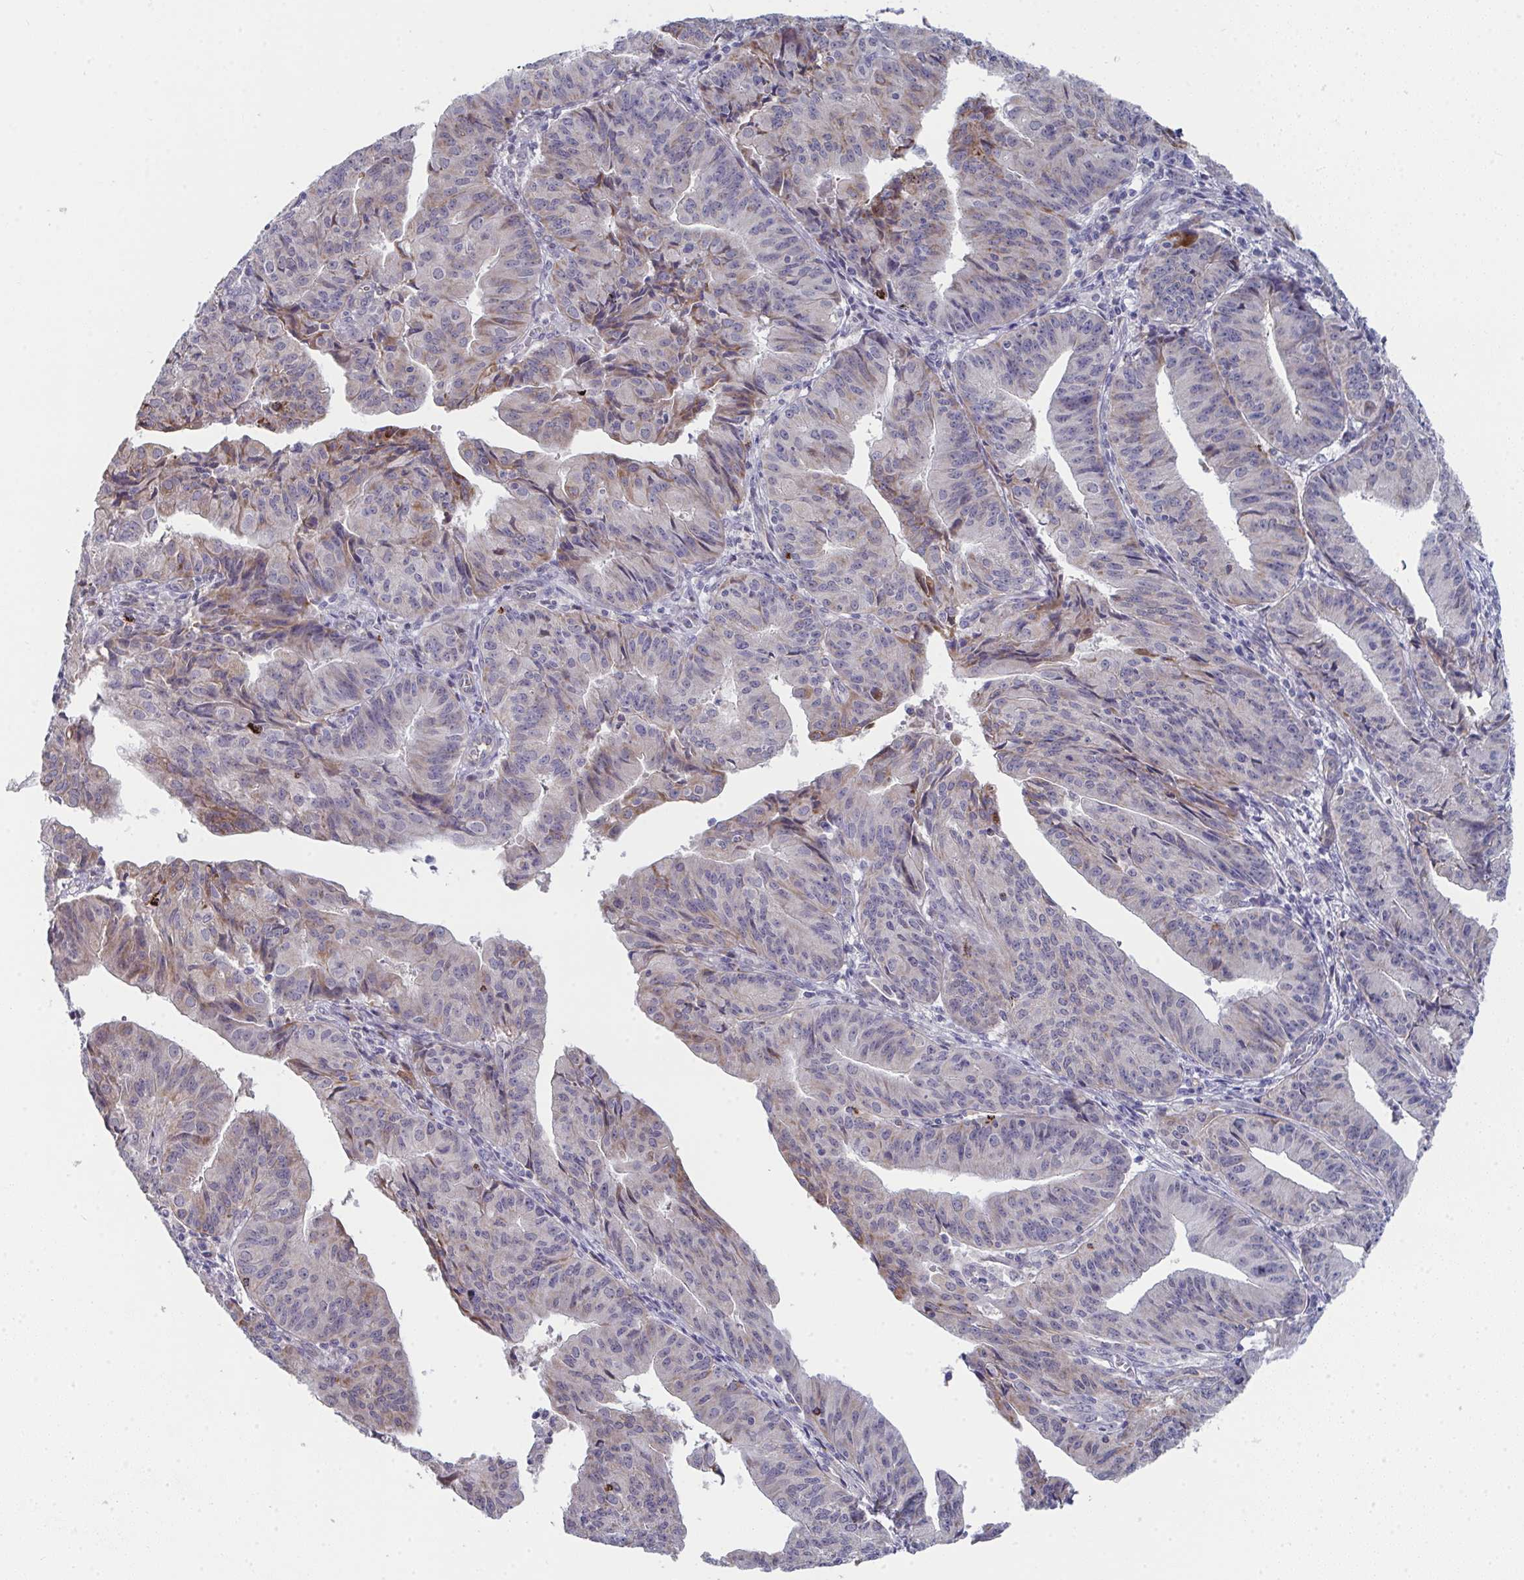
{"staining": {"intensity": "weak", "quantity": "<25%", "location": "cytoplasmic/membranous"}, "tissue": "endometrial cancer", "cell_type": "Tumor cells", "image_type": "cancer", "snomed": [{"axis": "morphology", "description": "Adenocarcinoma, NOS"}, {"axis": "topography", "description": "Endometrium"}], "caption": "Tumor cells show no significant protein staining in endometrial cancer (adenocarcinoma).", "gene": "VWDE", "patient": {"sex": "female", "age": 56}}